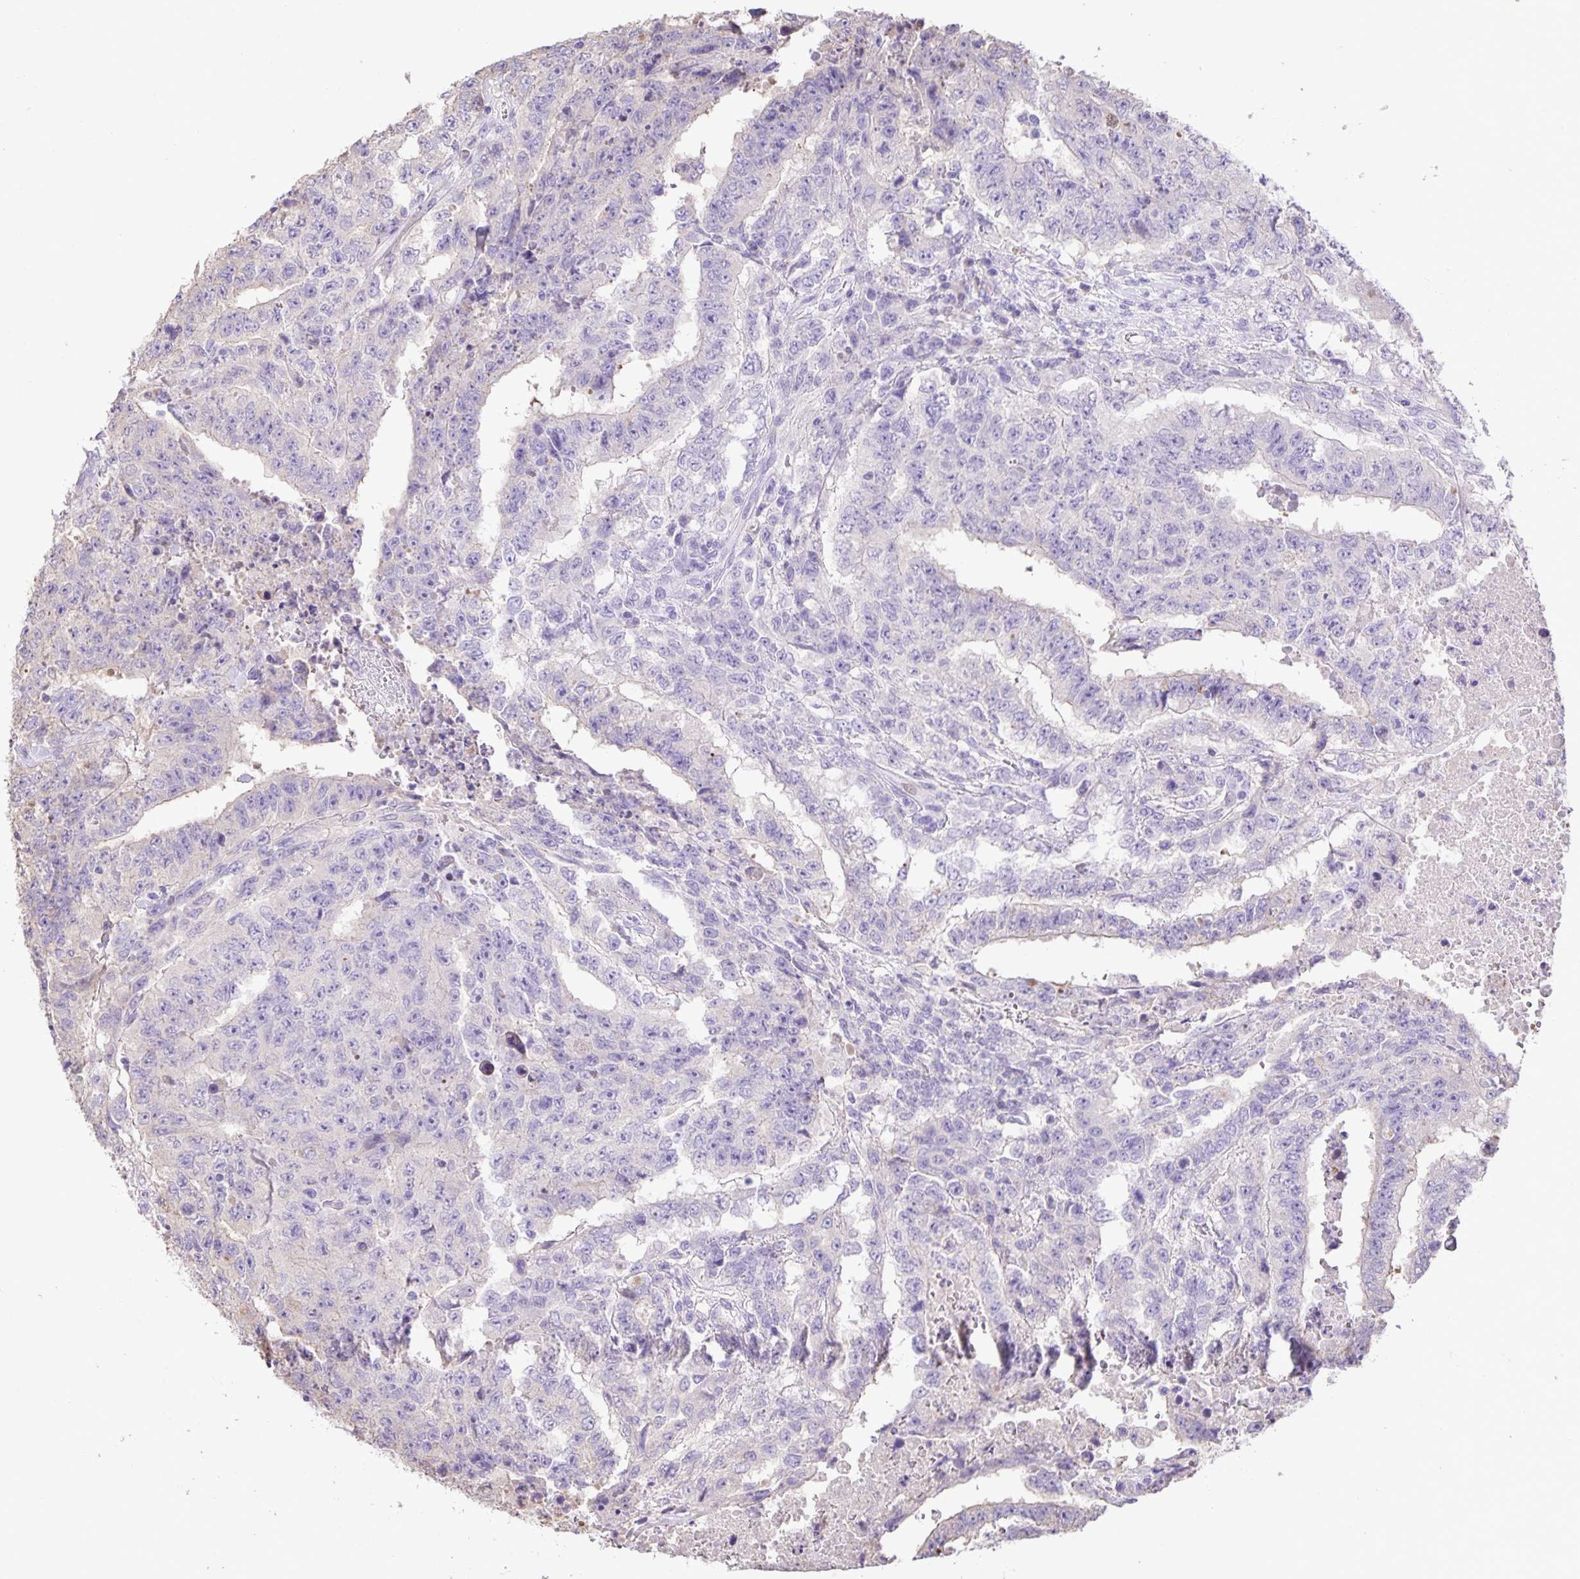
{"staining": {"intensity": "negative", "quantity": "none", "location": "none"}, "tissue": "testis cancer", "cell_type": "Tumor cells", "image_type": "cancer", "snomed": [{"axis": "morphology", "description": "Carcinoma, Embryonal, NOS"}, {"axis": "topography", "description": "Testis"}], "caption": "A histopathology image of embryonal carcinoma (testis) stained for a protein demonstrates no brown staining in tumor cells.", "gene": "ONECUT2", "patient": {"sex": "male", "age": 24}}